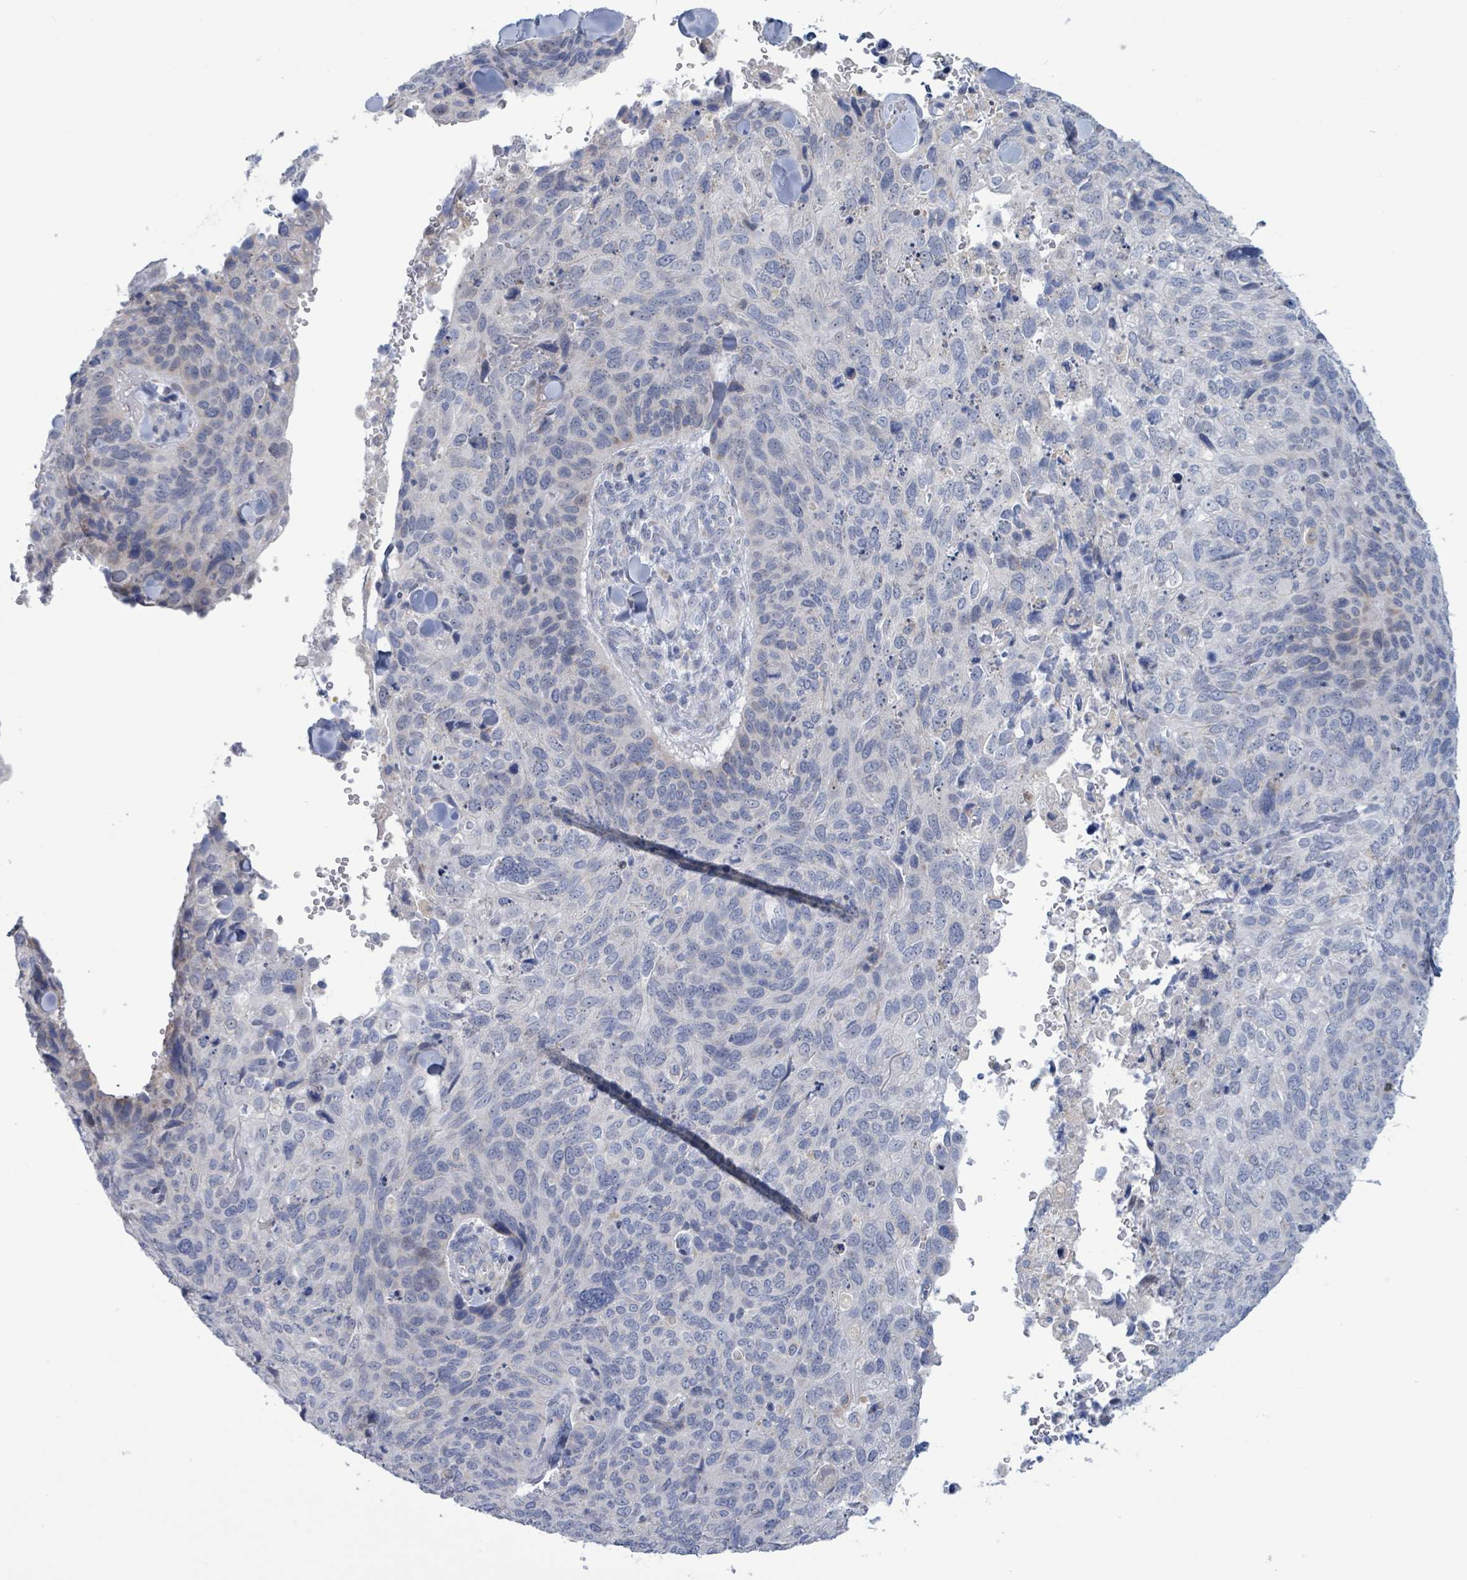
{"staining": {"intensity": "negative", "quantity": "none", "location": "none"}, "tissue": "skin cancer", "cell_type": "Tumor cells", "image_type": "cancer", "snomed": [{"axis": "morphology", "description": "Basal cell carcinoma"}, {"axis": "topography", "description": "Skin"}], "caption": "Immunohistochemistry (IHC) of skin cancer displays no expression in tumor cells.", "gene": "AKR1C4", "patient": {"sex": "female", "age": 74}}